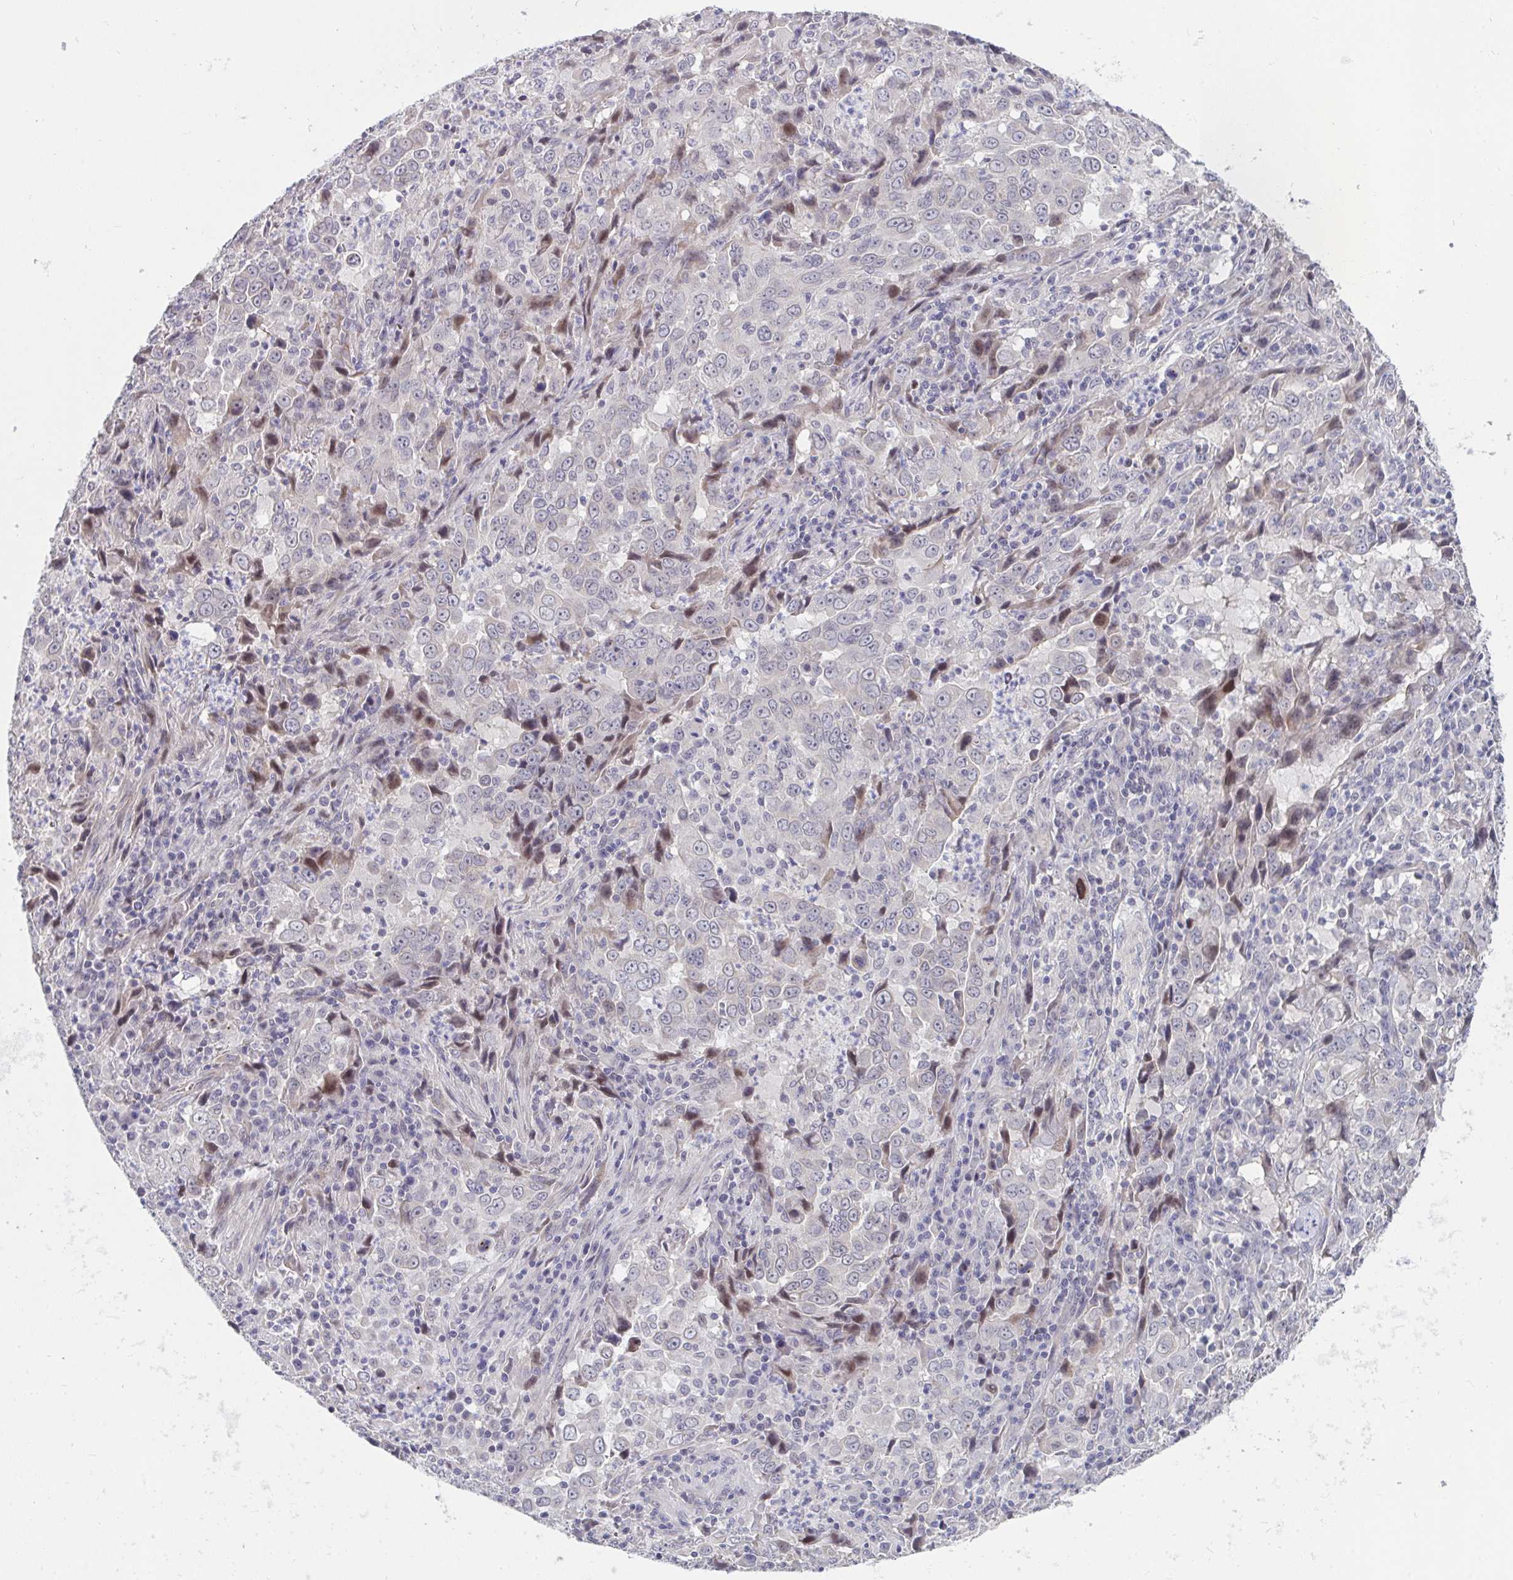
{"staining": {"intensity": "negative", "quantity": "none", "location": "none"}, "tissue": "lung cancer", "cell_type": "Tumor cells", "image_type": "cancer", "snomed": [{"axis": "morphology", "description": "Adenocarcinoma, NOS"}, {"axis": "topography", "description": "Lung"}], "caption": "Adenocarcinoma (lung) stained for a protein using immunohistochemistry (IHC) shows no staining tumor cells.", "gene": "FAM156B", "patient": {"sex": "male", "age": 67}}